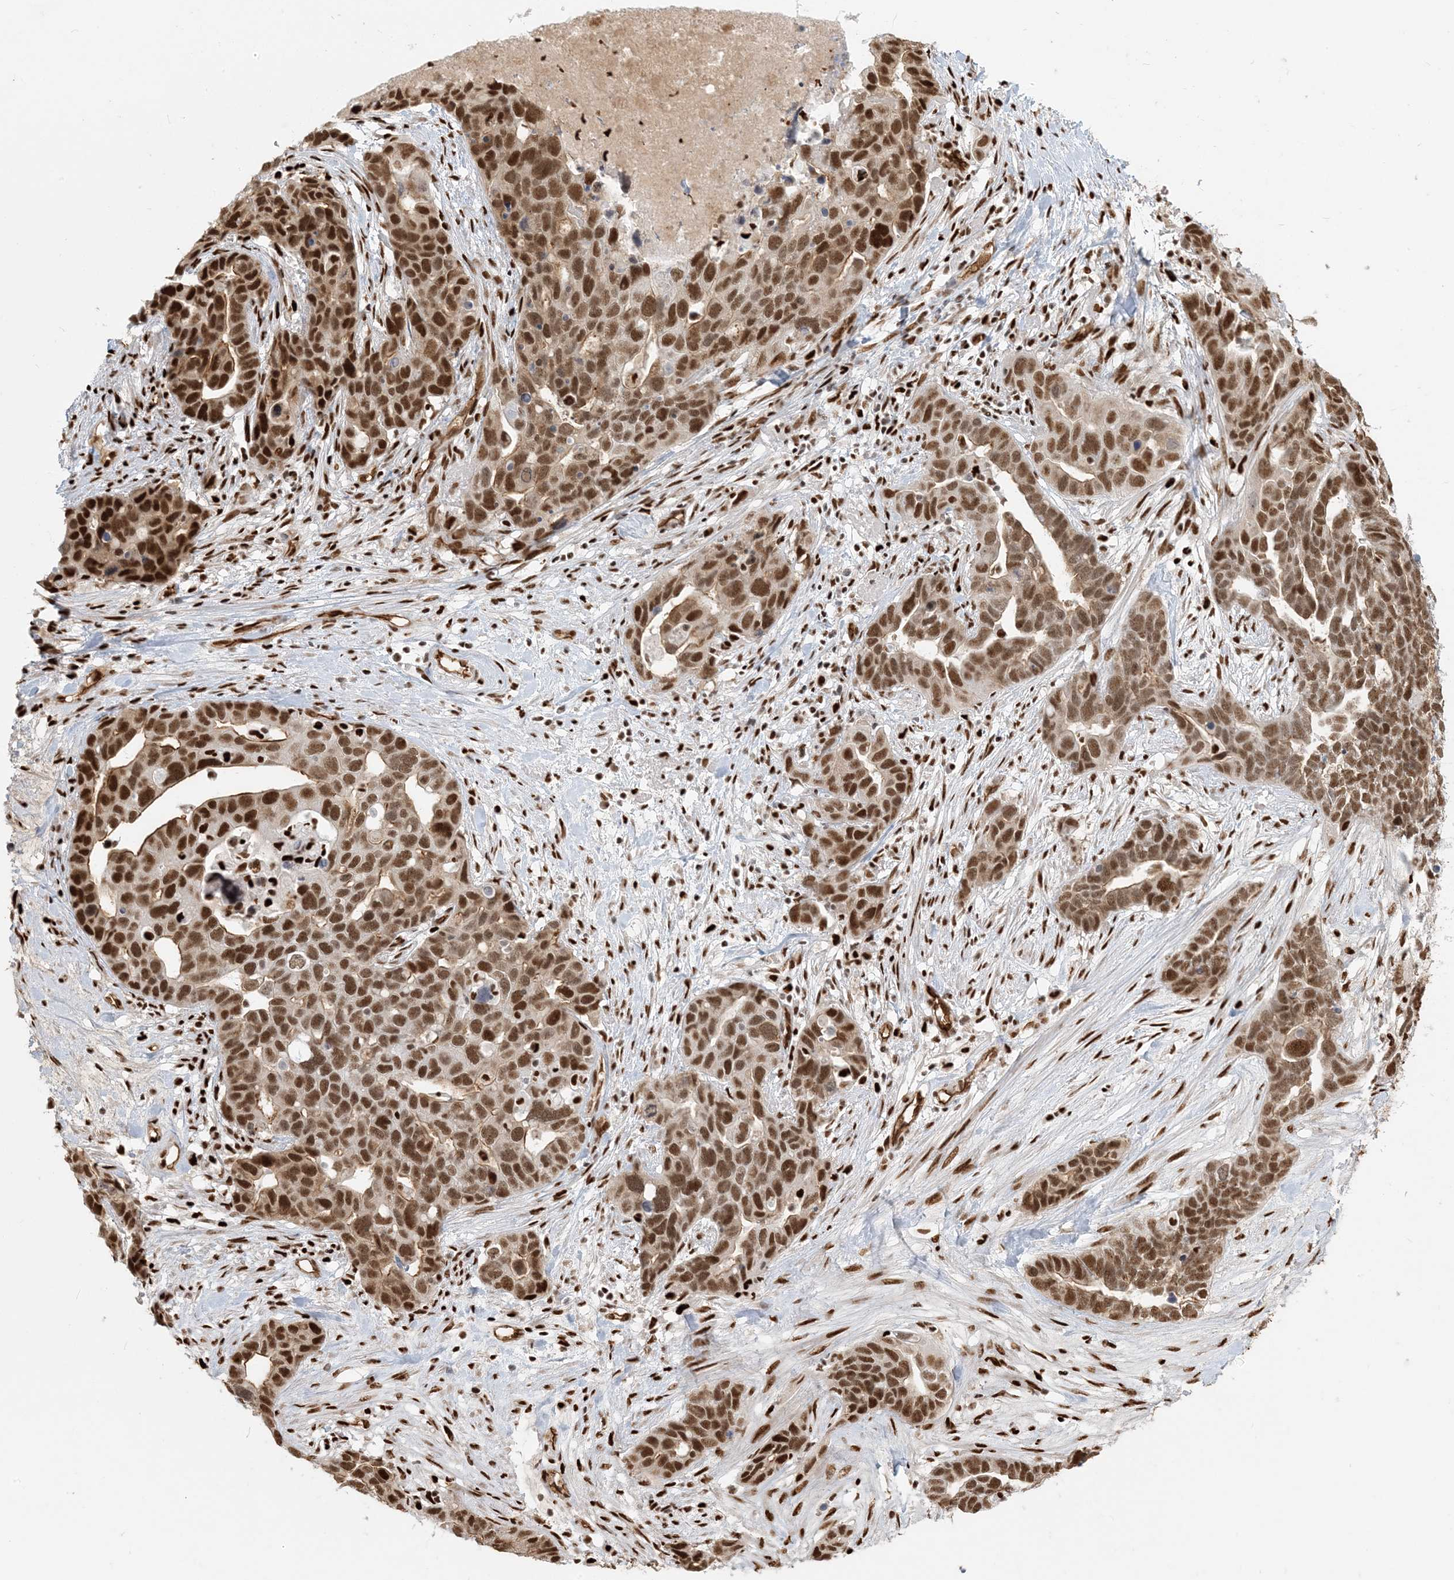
{"staining": {"intensity": "moderate", "quantity": ">75%", "location": "nuclear"}, "tissue": "ovarian cancer", "cell_type": "Tumor cells", "image_type": "cancer", "snomed": [{"axis": "morphology", "description": "Cystadenocarcinoma, serous, NOS"}, {"axis": "topography", "description": "Ovary"}], "caption": "This is an image of immunohistochemistry staining of serous cystadenocarcinoma (ovarian), which shows moderate expression in the nuclear of tumor cells.", "gene": "CKS2", "patient": {"sex": "female", "age": 54}}